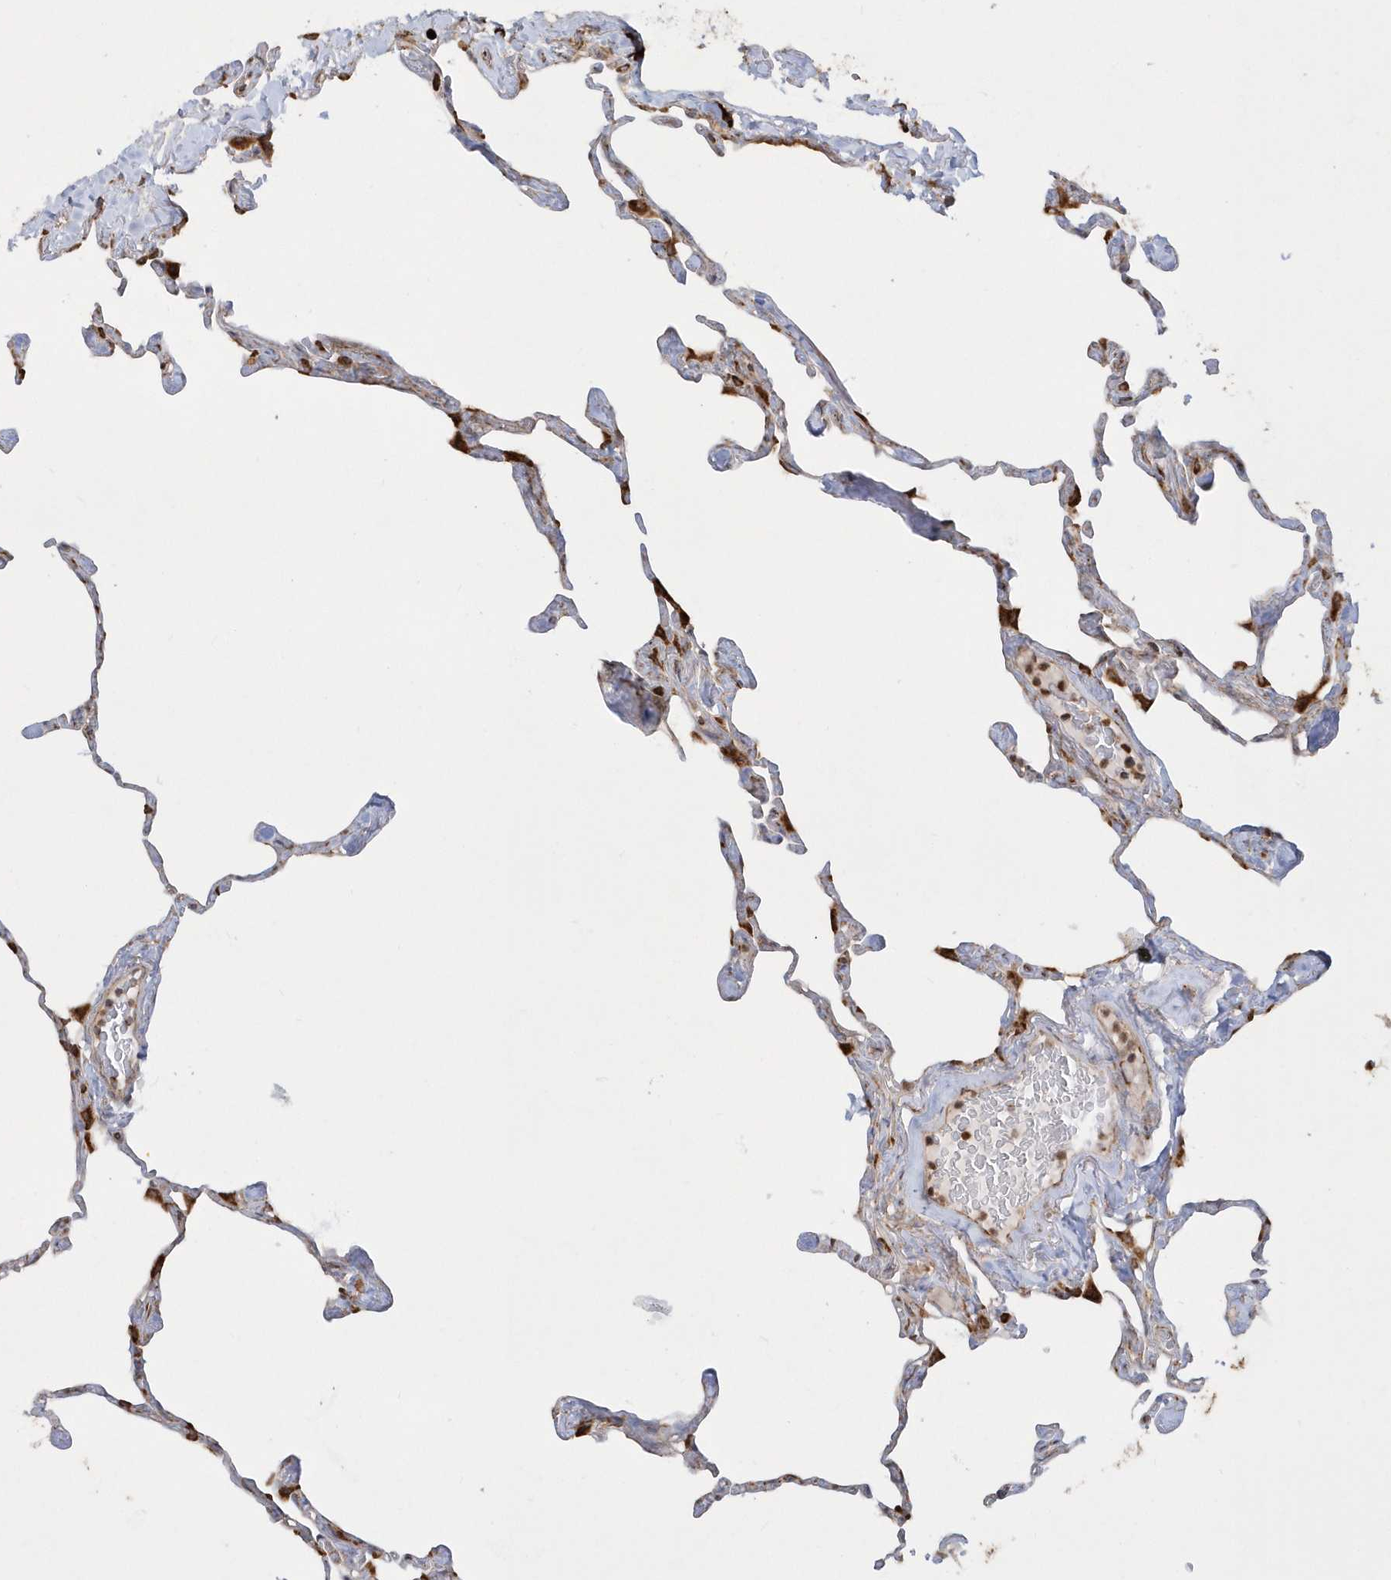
{"staining": {"intensity": "strong", "quantity": "<25%", "location": "cytoplasmic/membranous"}, "tissue": "lung", "cell_type": "Alveolar cells", "image_type": "normal", "snomed": [{"axis": "morphology", "description": "Normal tissue, NOS"}, {"axis": "topography", "description": "Lung"}], "caption": "Protein analysis of benign lung displays strong cytoplasmic/membranous positivity in about <25% of alveolar cells.", "gene": "SH3BP2", "patient": {"sex": "male", "age": 65}}